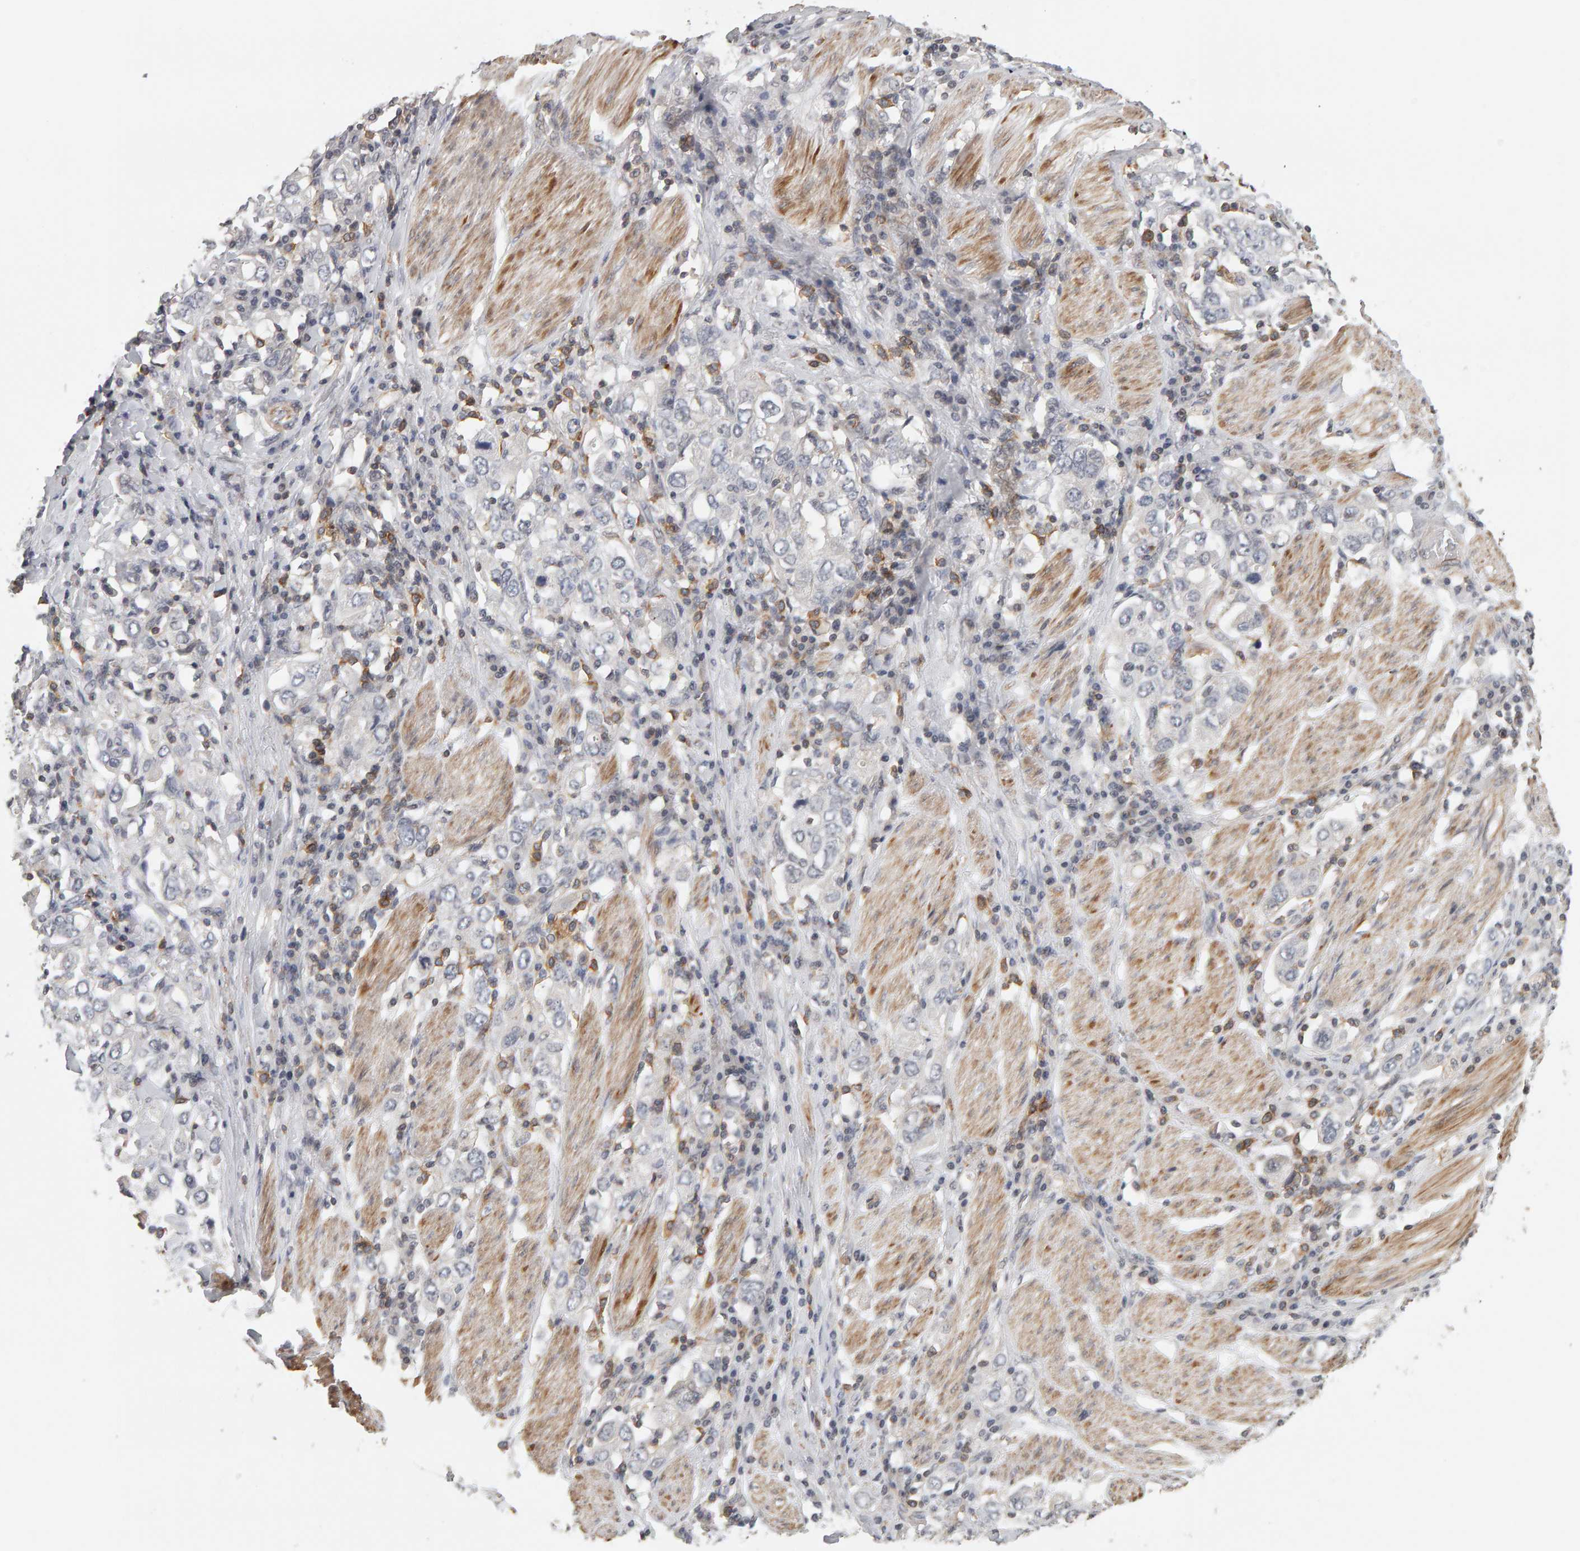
{"staining": {"intensity": "negative", "quantity": "none", "location": "none"}, "tissue": "stomach cancer", "cell_type": "Tumor cells", "image_type": "cancer", "snomed": [{"axis": "morphology", "description": "Adenocarcinoma, NOS"}, {"axis": "topography", "description": "Stomach, upper"}], "caption": "Protein analysis of stomach adenocarcinoma reveals no significant positivity in tumor cells.", "gene": "TEFM", "patient": {"sex": "male", "age": 62}}